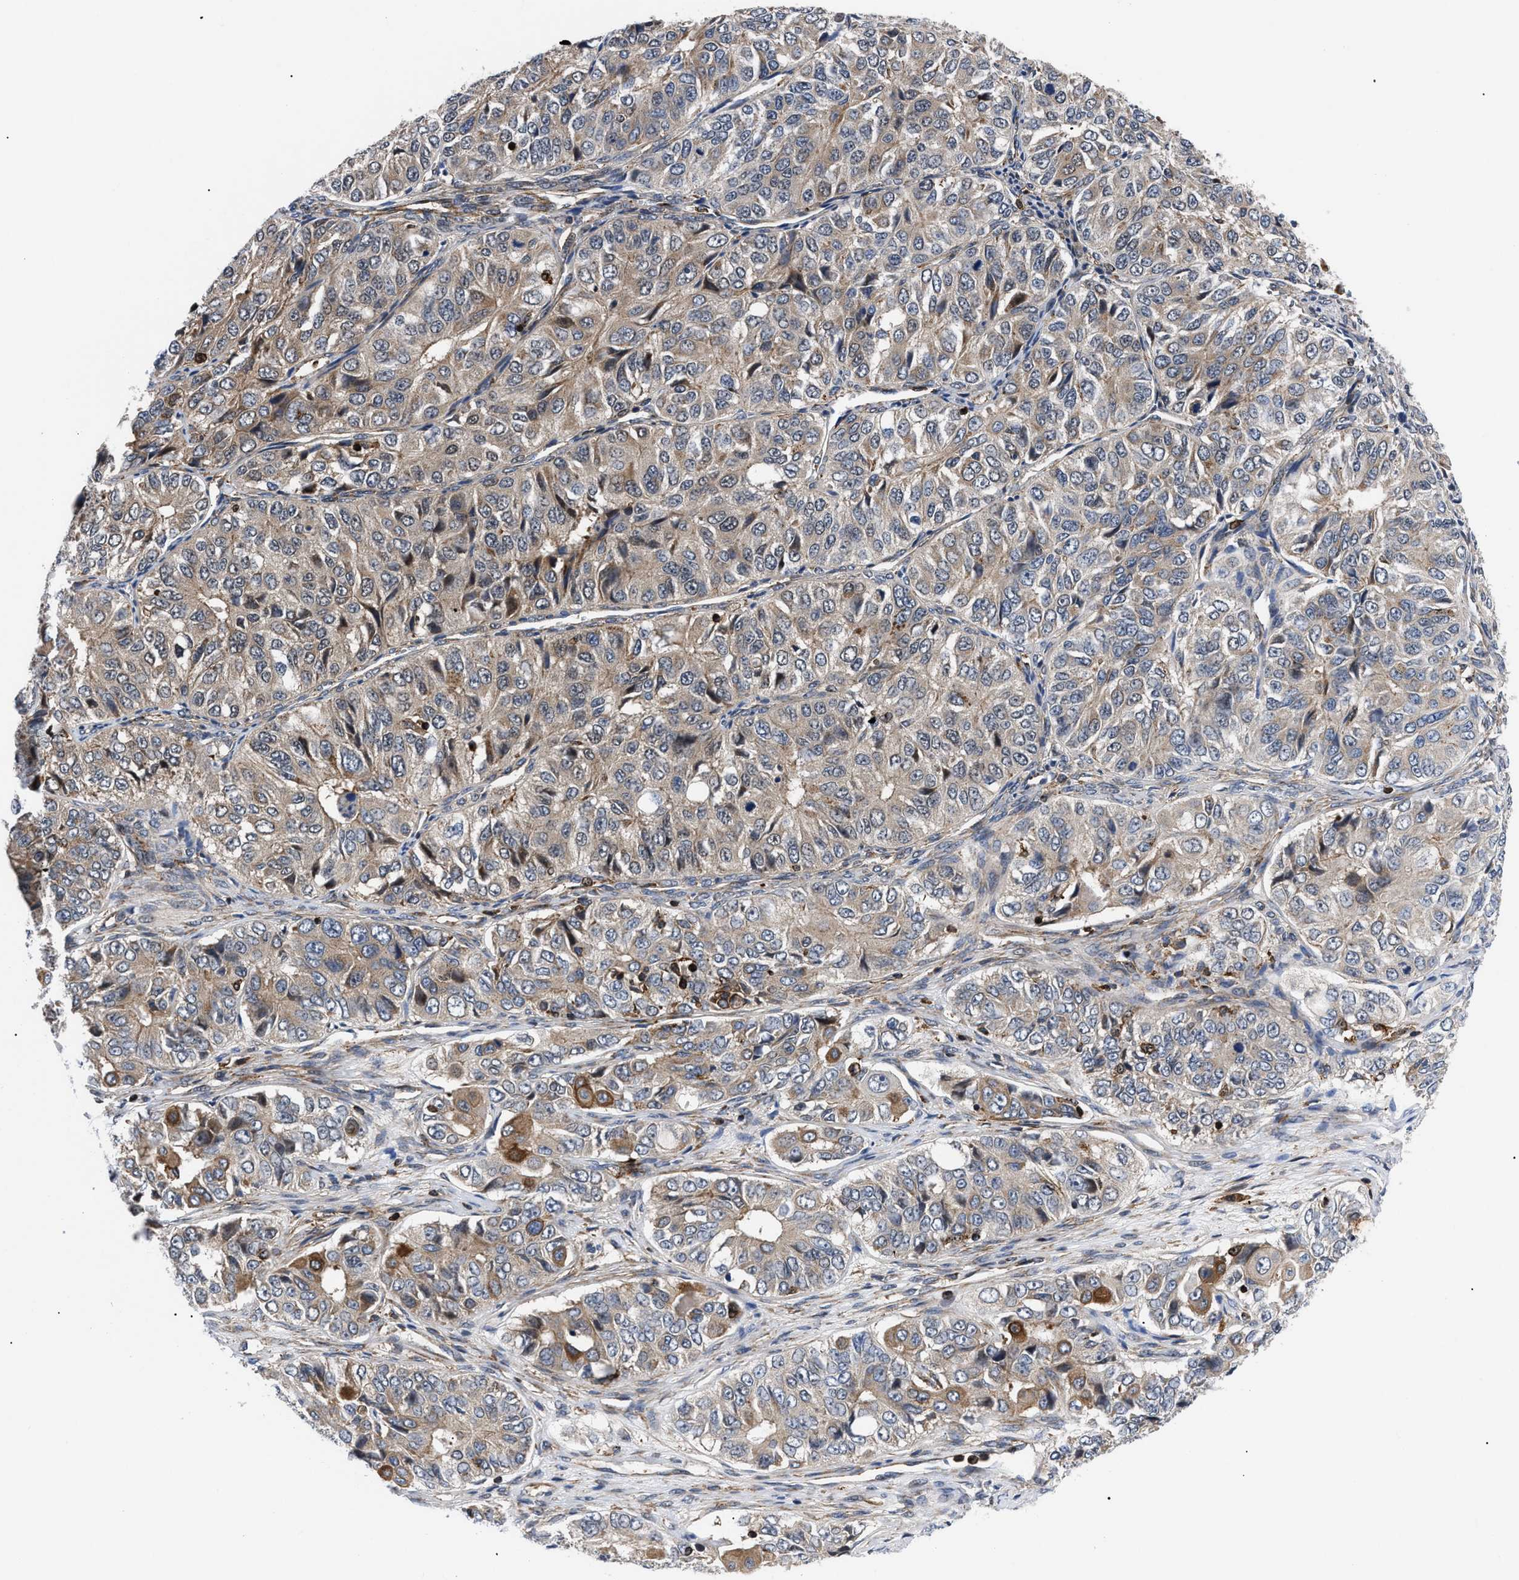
{"staining": {"intensity": "weak", "quantity": ">75%", "location": "cytoplasmic/membranous"}, "tissue": "ovarian cancer", "cell_type": "Tumor cells", "image_type": "cancer", "snomed": [{"axis": "morphology", "description": "Carcinoma, endometroid"}, {"axis": "topography", "description": "Ovary"}], "caption": "Human ovarian endometroid carcinoma stained with a brown dye demonstrates weak cytoplasmic/membranous positive expression in approximately >75% of tumor cells.", "gene": "SPAST", "patient": {"sex": "female", "age": 51}}